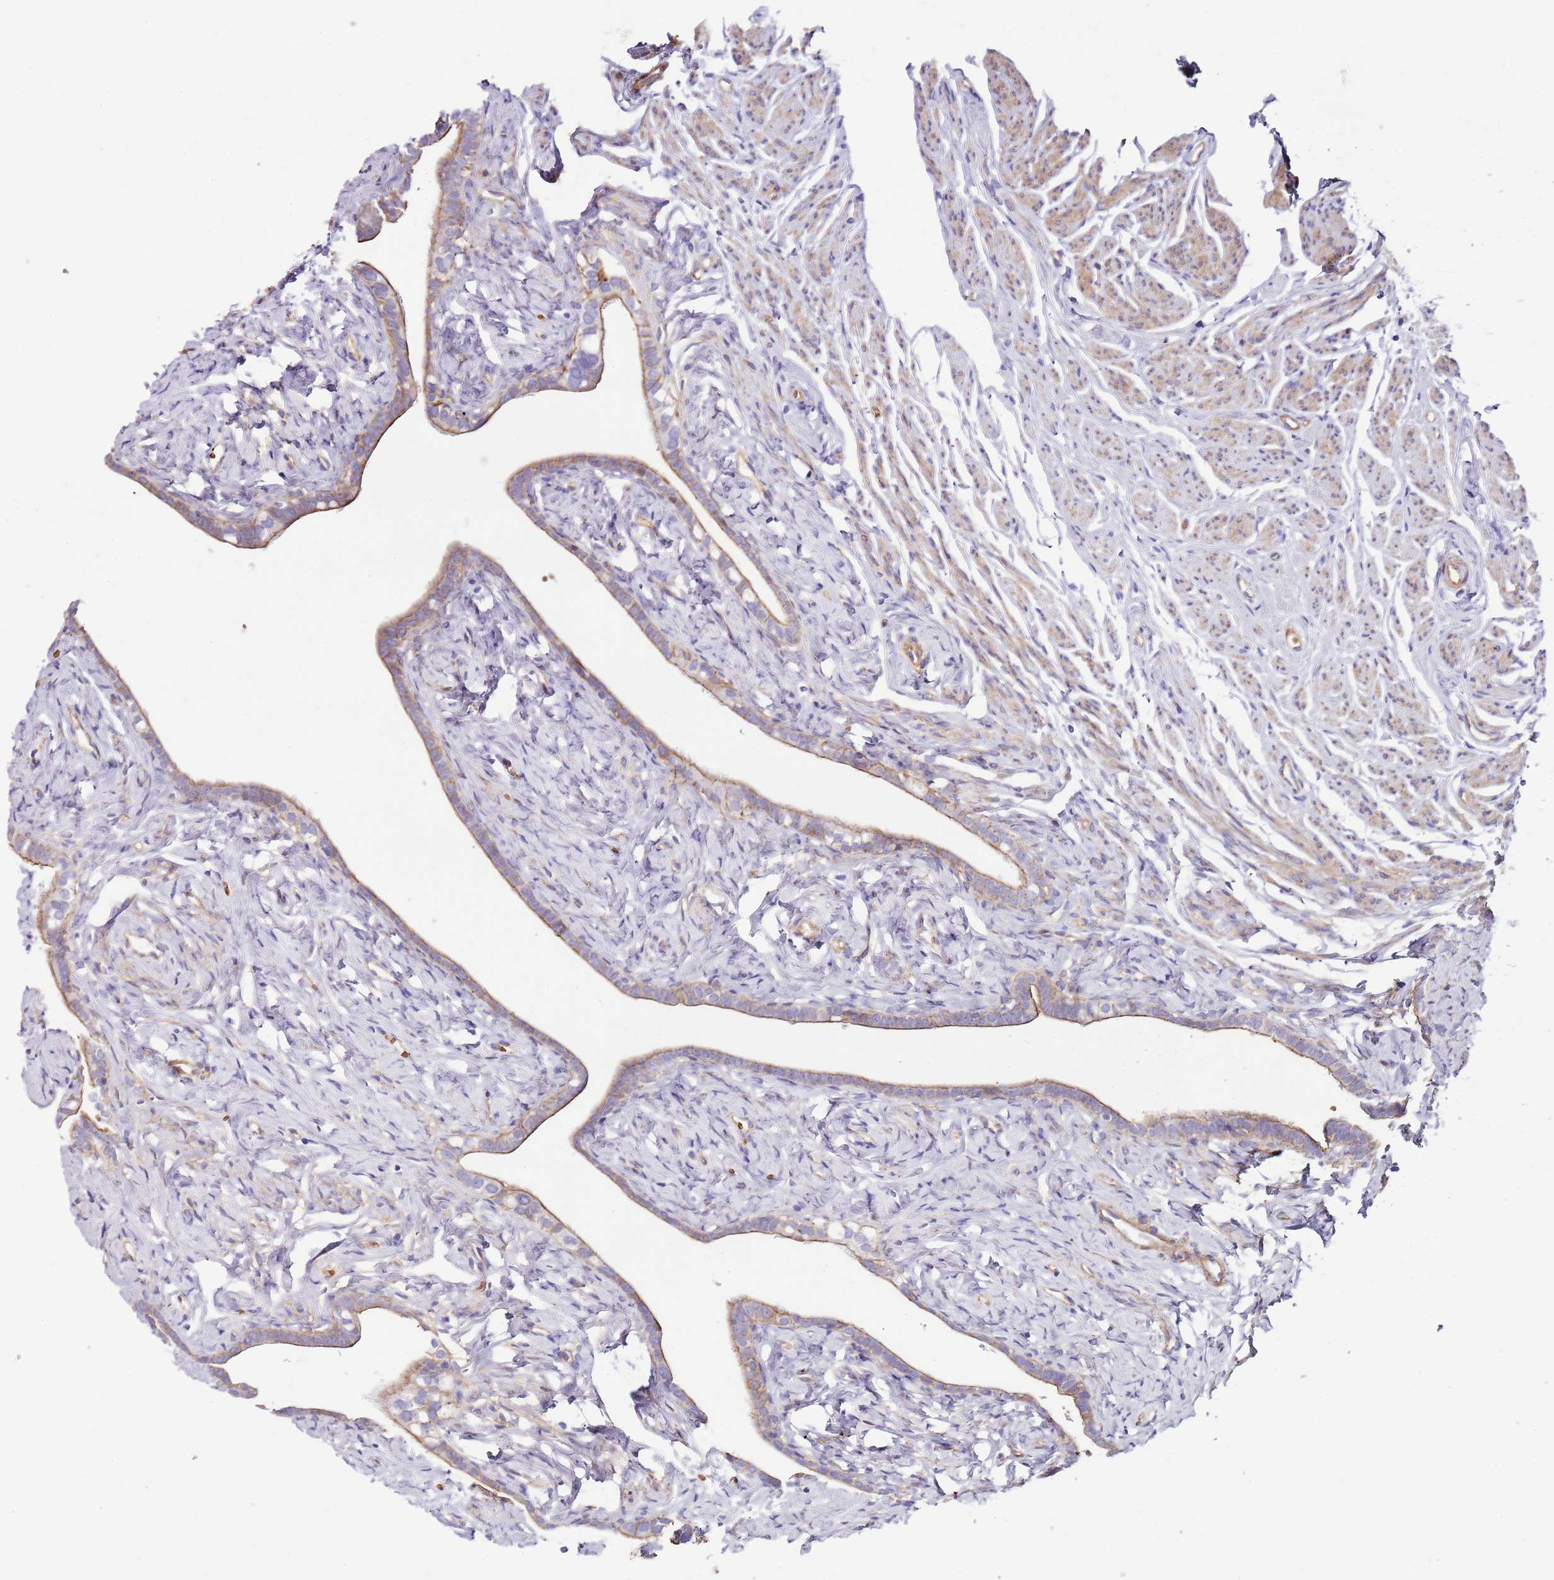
{"staining": {"intensity": "moderate", "quantity": ">75%", "location": "cytoplasmic/membranous"}, "tissue": "fallopian tube", "cell_type": "Glandular cells", "image_type": "normal", "snomed": [{"axis": "morphology", "description": "Normal tissue, NOS"}, {"axis": "topography", "description": "Fallopian tube"}], "caption": "A brown stain labels moderate cytoplasmic/membranous expression of a protein in glandular cells of unremarkable human fallopian tube. (Brightfield microscopy of DAB IHC at high magnification).", "gene": "GFRAL", "patient": {"sex": "female", "age": 66}}